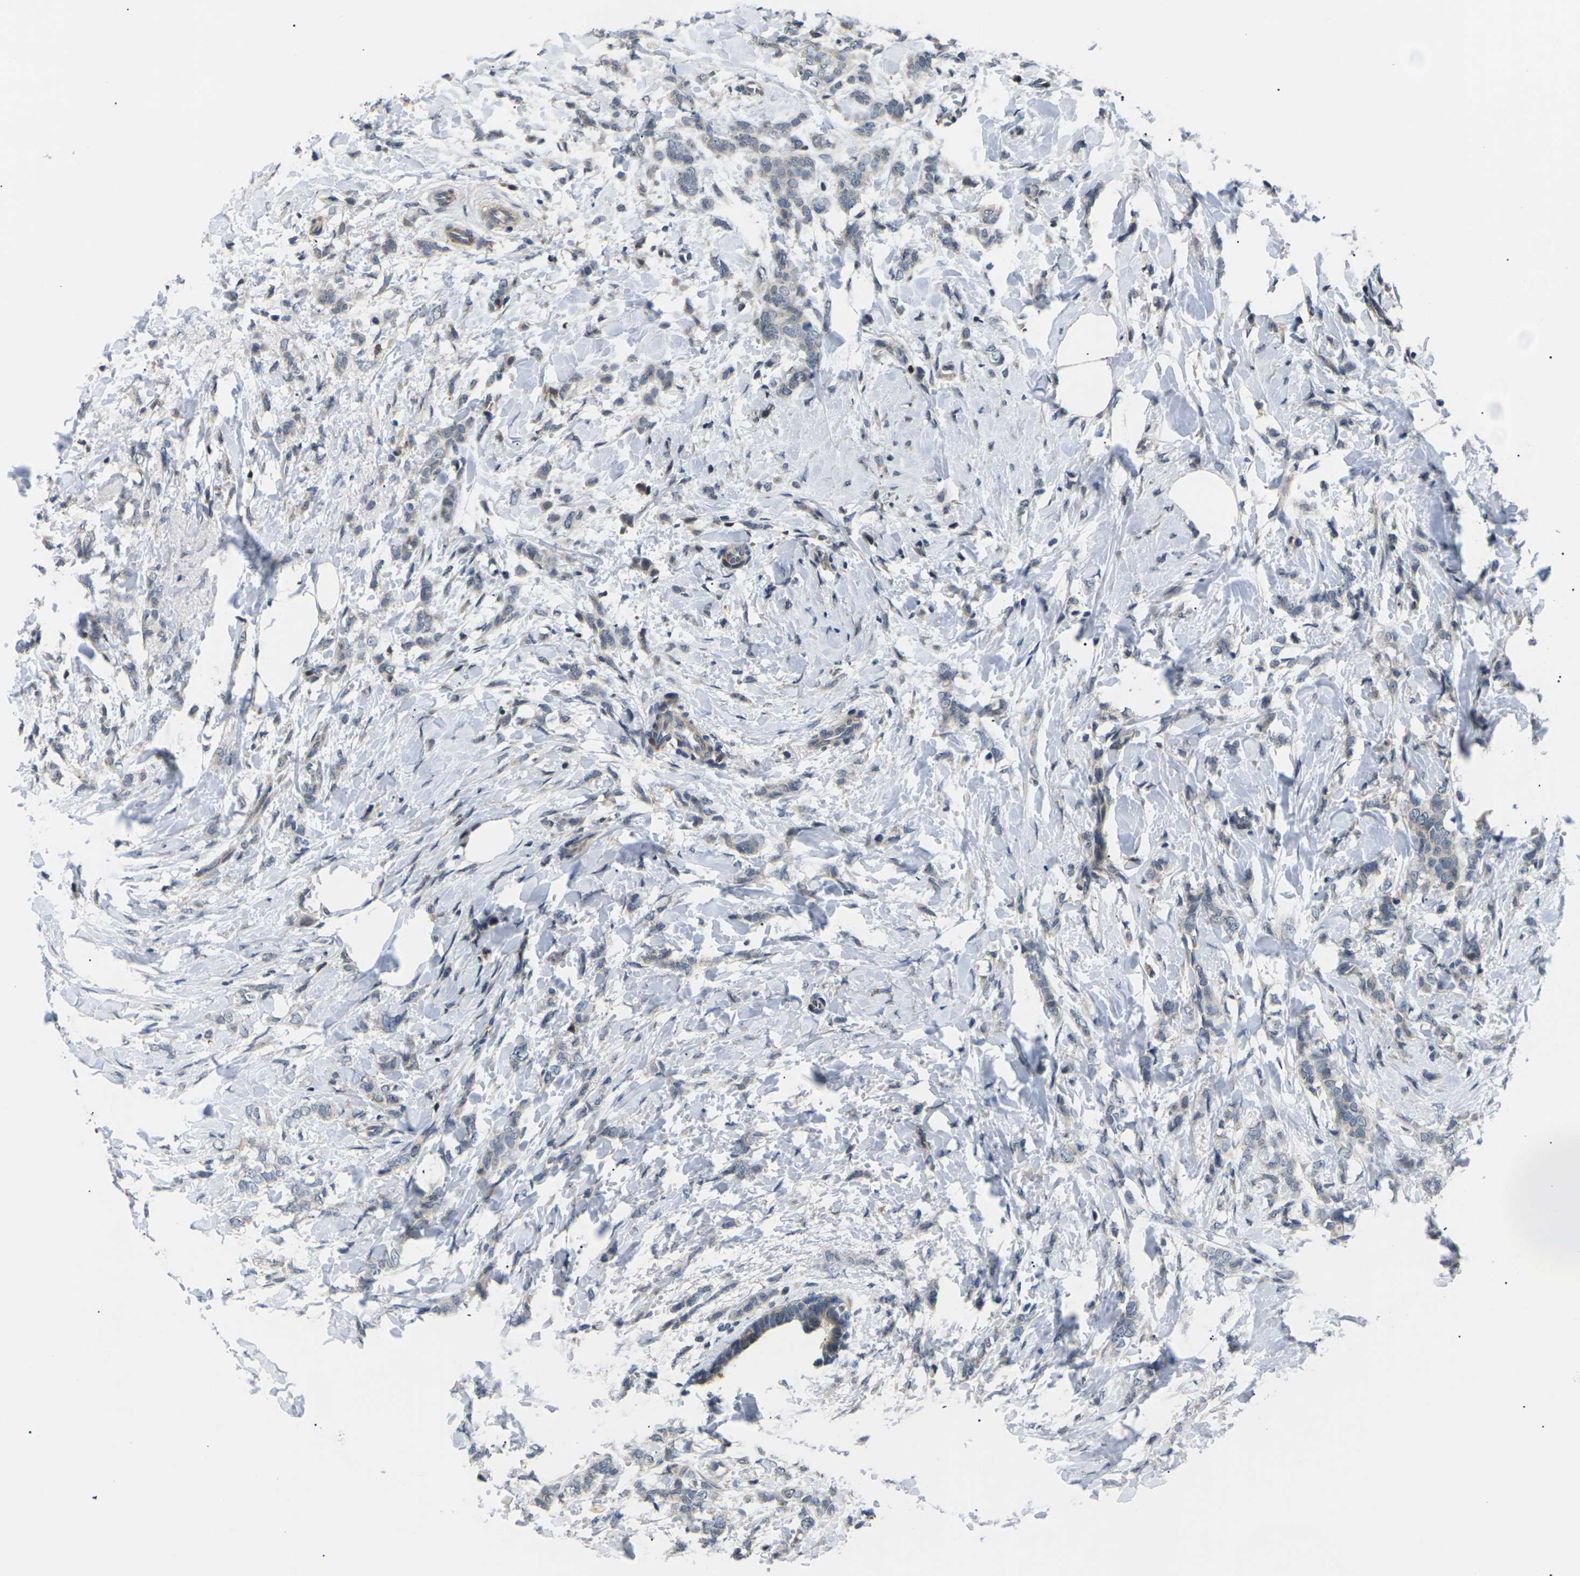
{"staining": {"intensity": "negative", "quantity": "none", "location": "none"}, "tissue": "breast cancer", "cell_type": "Tumor cells", "image_type": "cancer", "snomed": [{"axis": "morphology", "description": "Lobular carcinoma, in situ"}, {"axis": "morphology", "description": "Lobular carcinoma"}, {"axis": "topography", "description": "Breast"}], "caption": "A photomicrograph of human breast cancer (lobular carcinoma in situ) is negative for staining in tumor cells.", "gene": "RPS6KA3", "patient": {"sex": "female", "age": 41}}